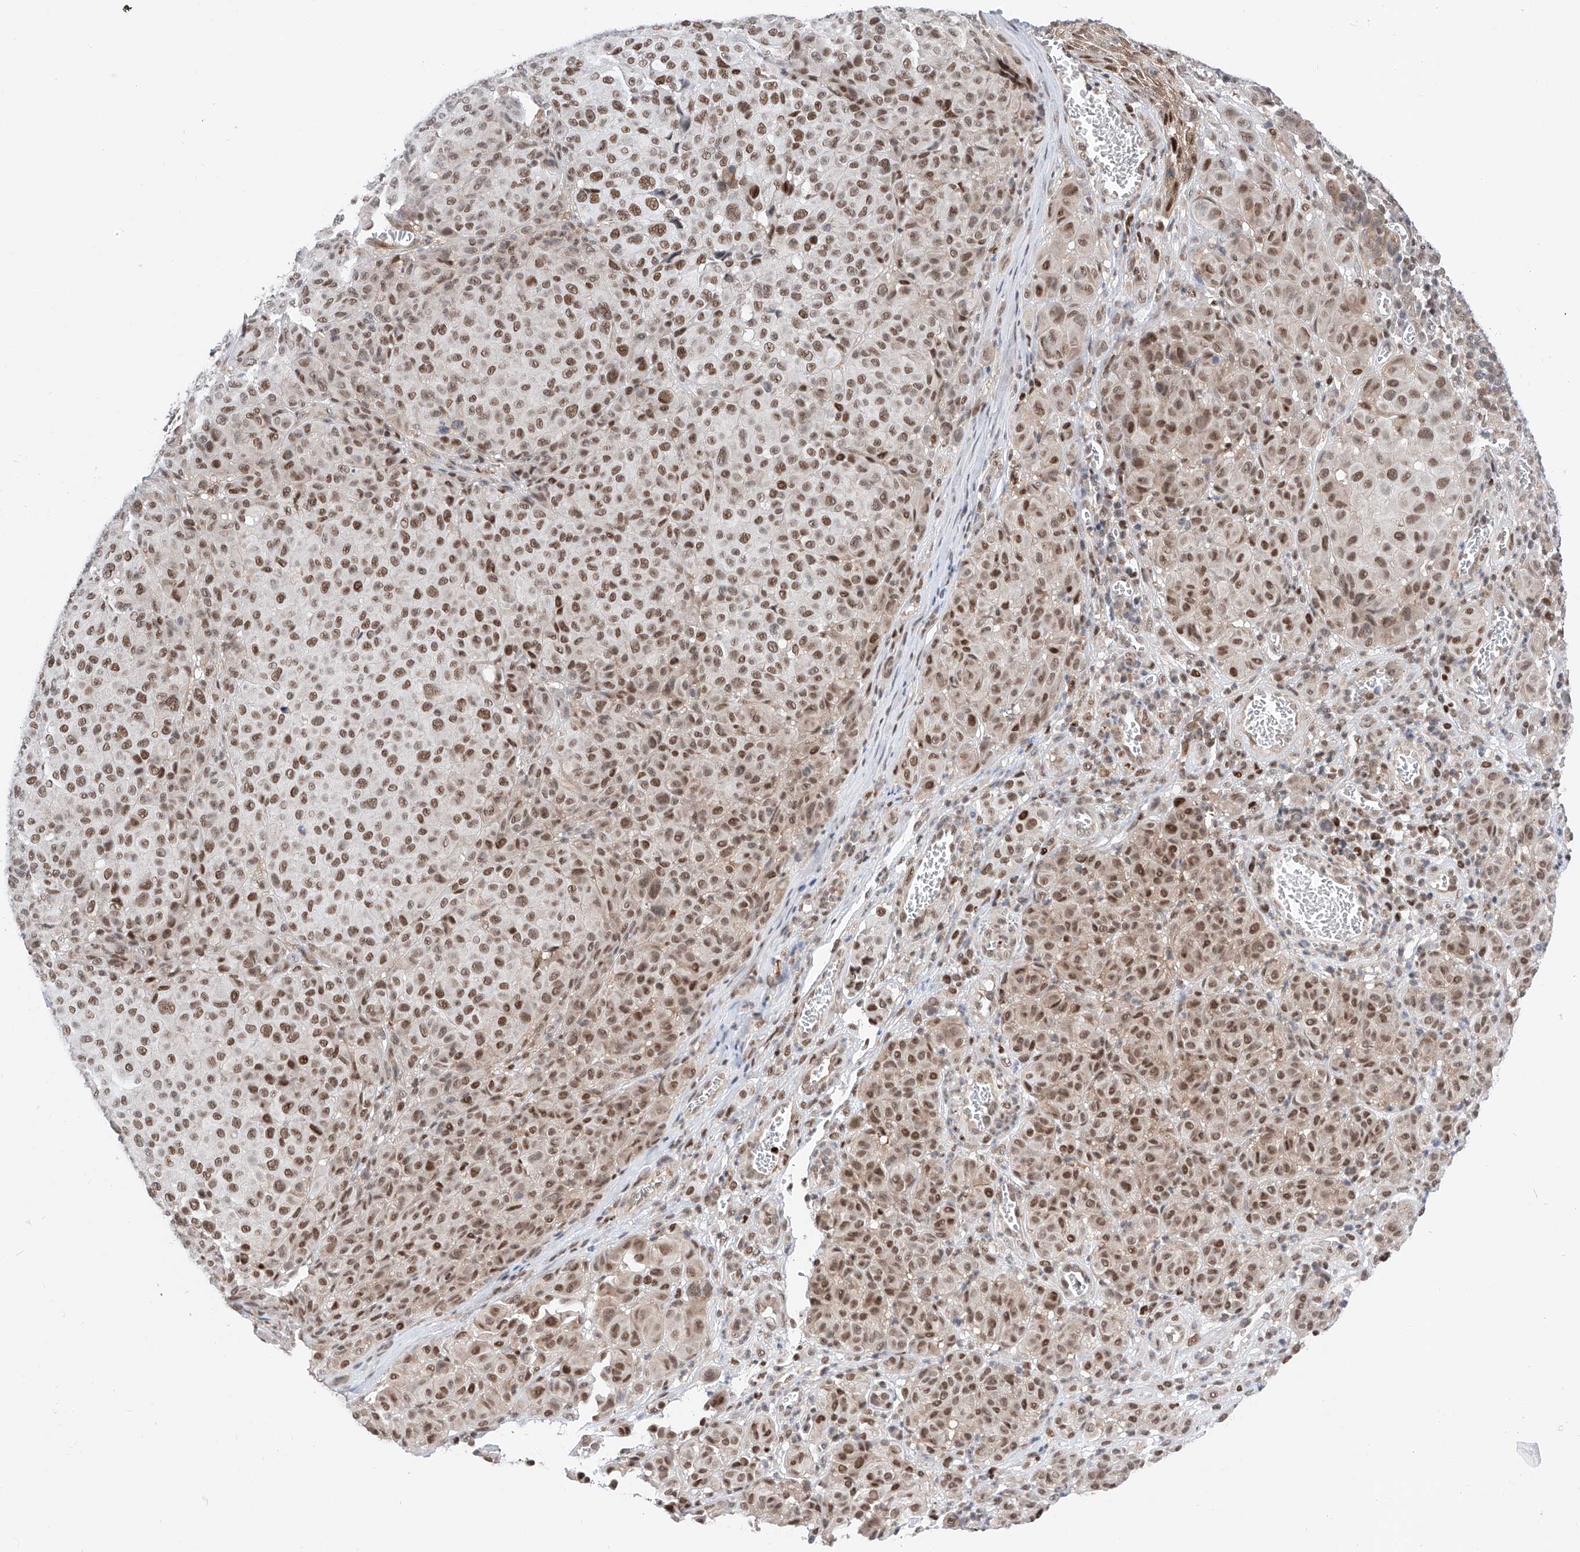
{"staining": {"intensity": "moderate", "quantity": ">75%", "location": "nuclear"}, "tissue": "melanoma", "cell_type": "Tumor cells", "image_type": "cancer", "snomed": [{"axis": "morphology", "description": "Malignant melanoma, NOS"}, {"axis": "topography", "description": "Skin"}], "caption": "High-magnification brightfield microscopy of malignant melanoma stained with DAB (brown) and counterstained with hematoxylin (blue). tumor cells exhibit moderate nuclear positivity is present in about>75% of cells.", "gene": "SNRNP200", "patient": {"sex": "male", "age": 73}}